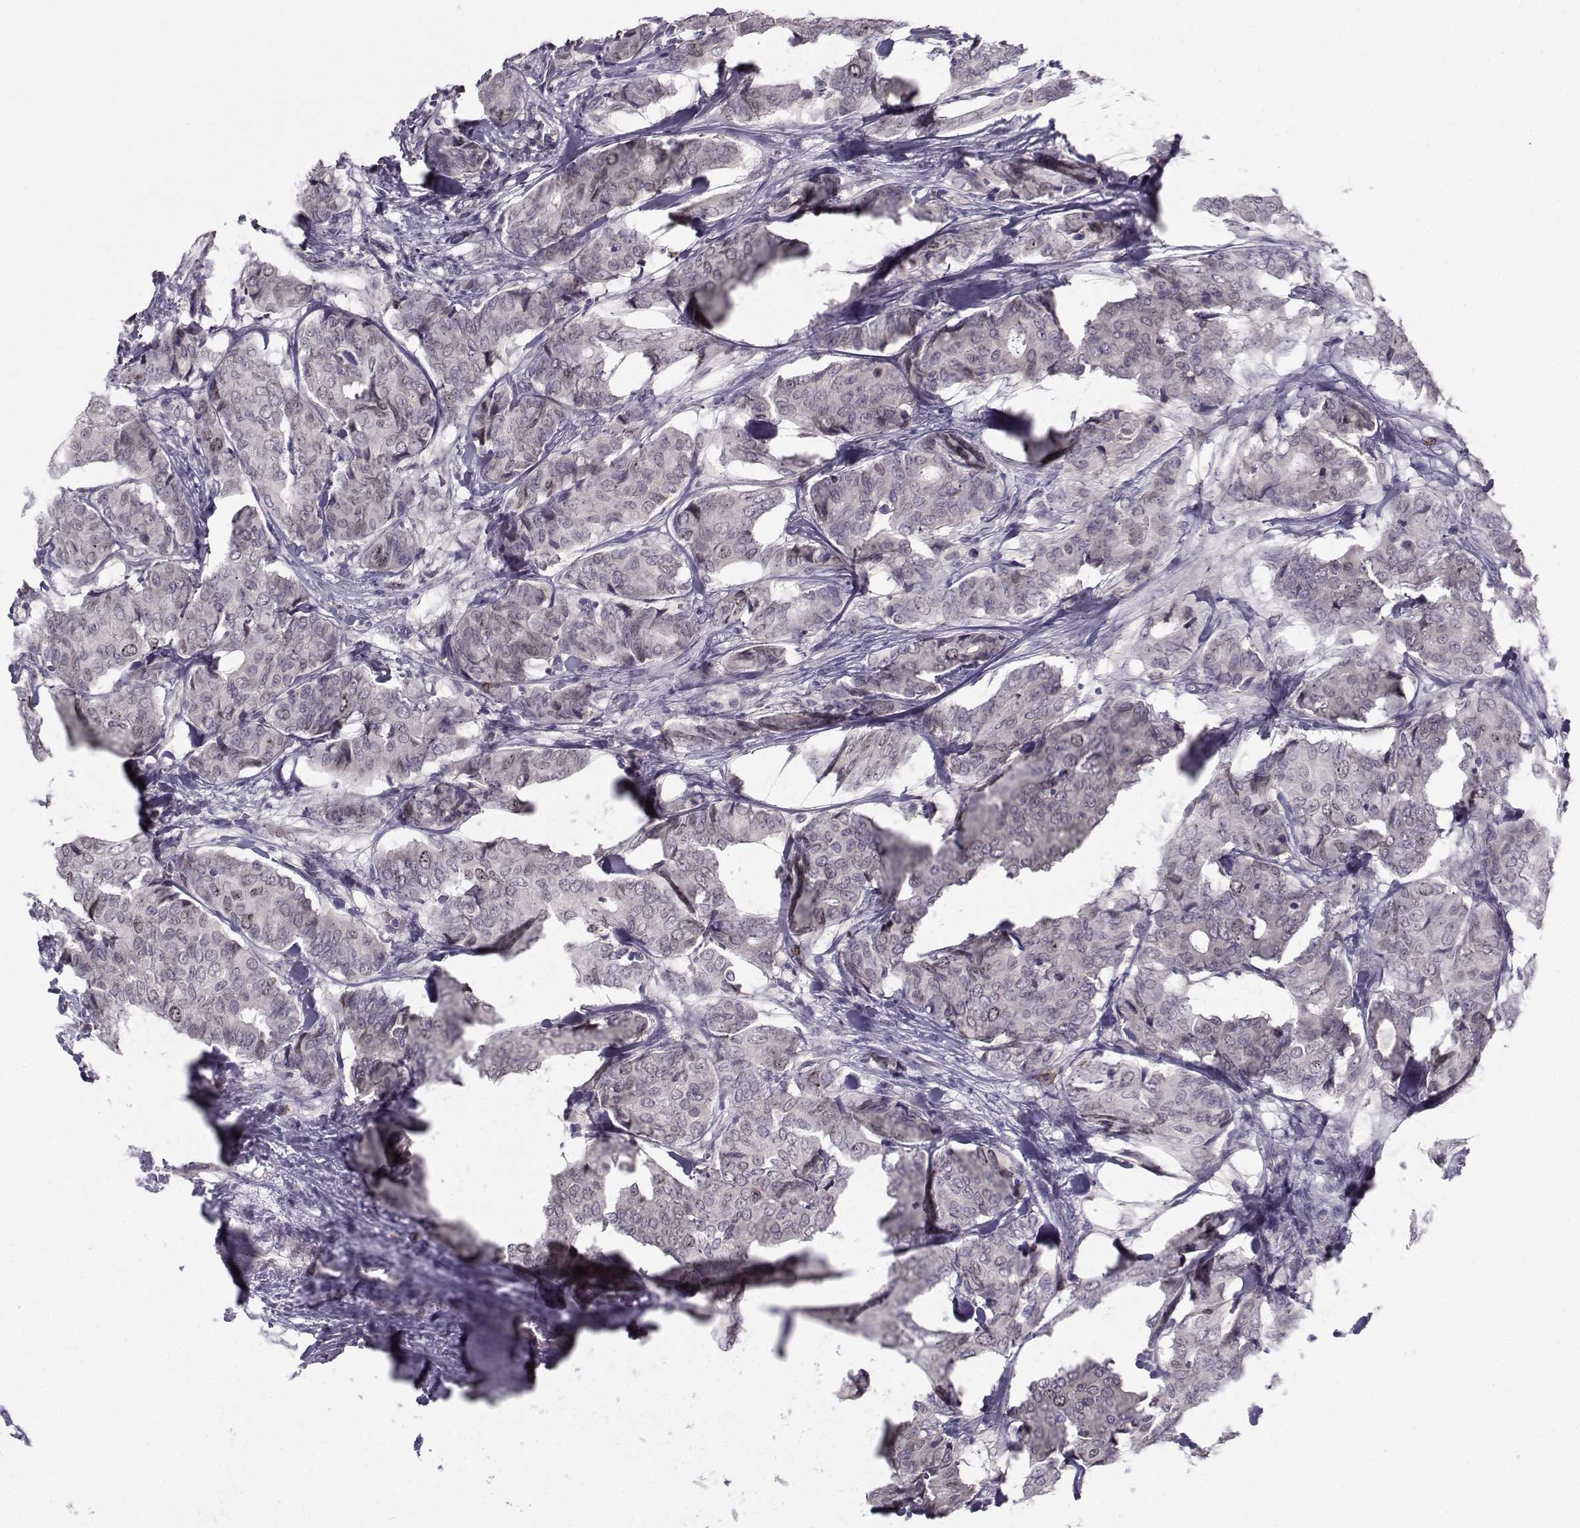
{"staining": {"intensity": "negative", "quantity": "none", "location": "none"}, "tissue": "breast cancer", "cell_type": "Tumor cells", "image_type": "cancer", "snomed": [{"axis": "morphology", "description": "Duct carcinoma"}, {"axis": "topography", "description": "Breast"}], "caption": "Human breast infiltrating ductal carcinoma stained for a protein using IHC displays no positivity in tumor cells.", "gene": "LRP8", "patient": {"sex": "female", "age": 75}}